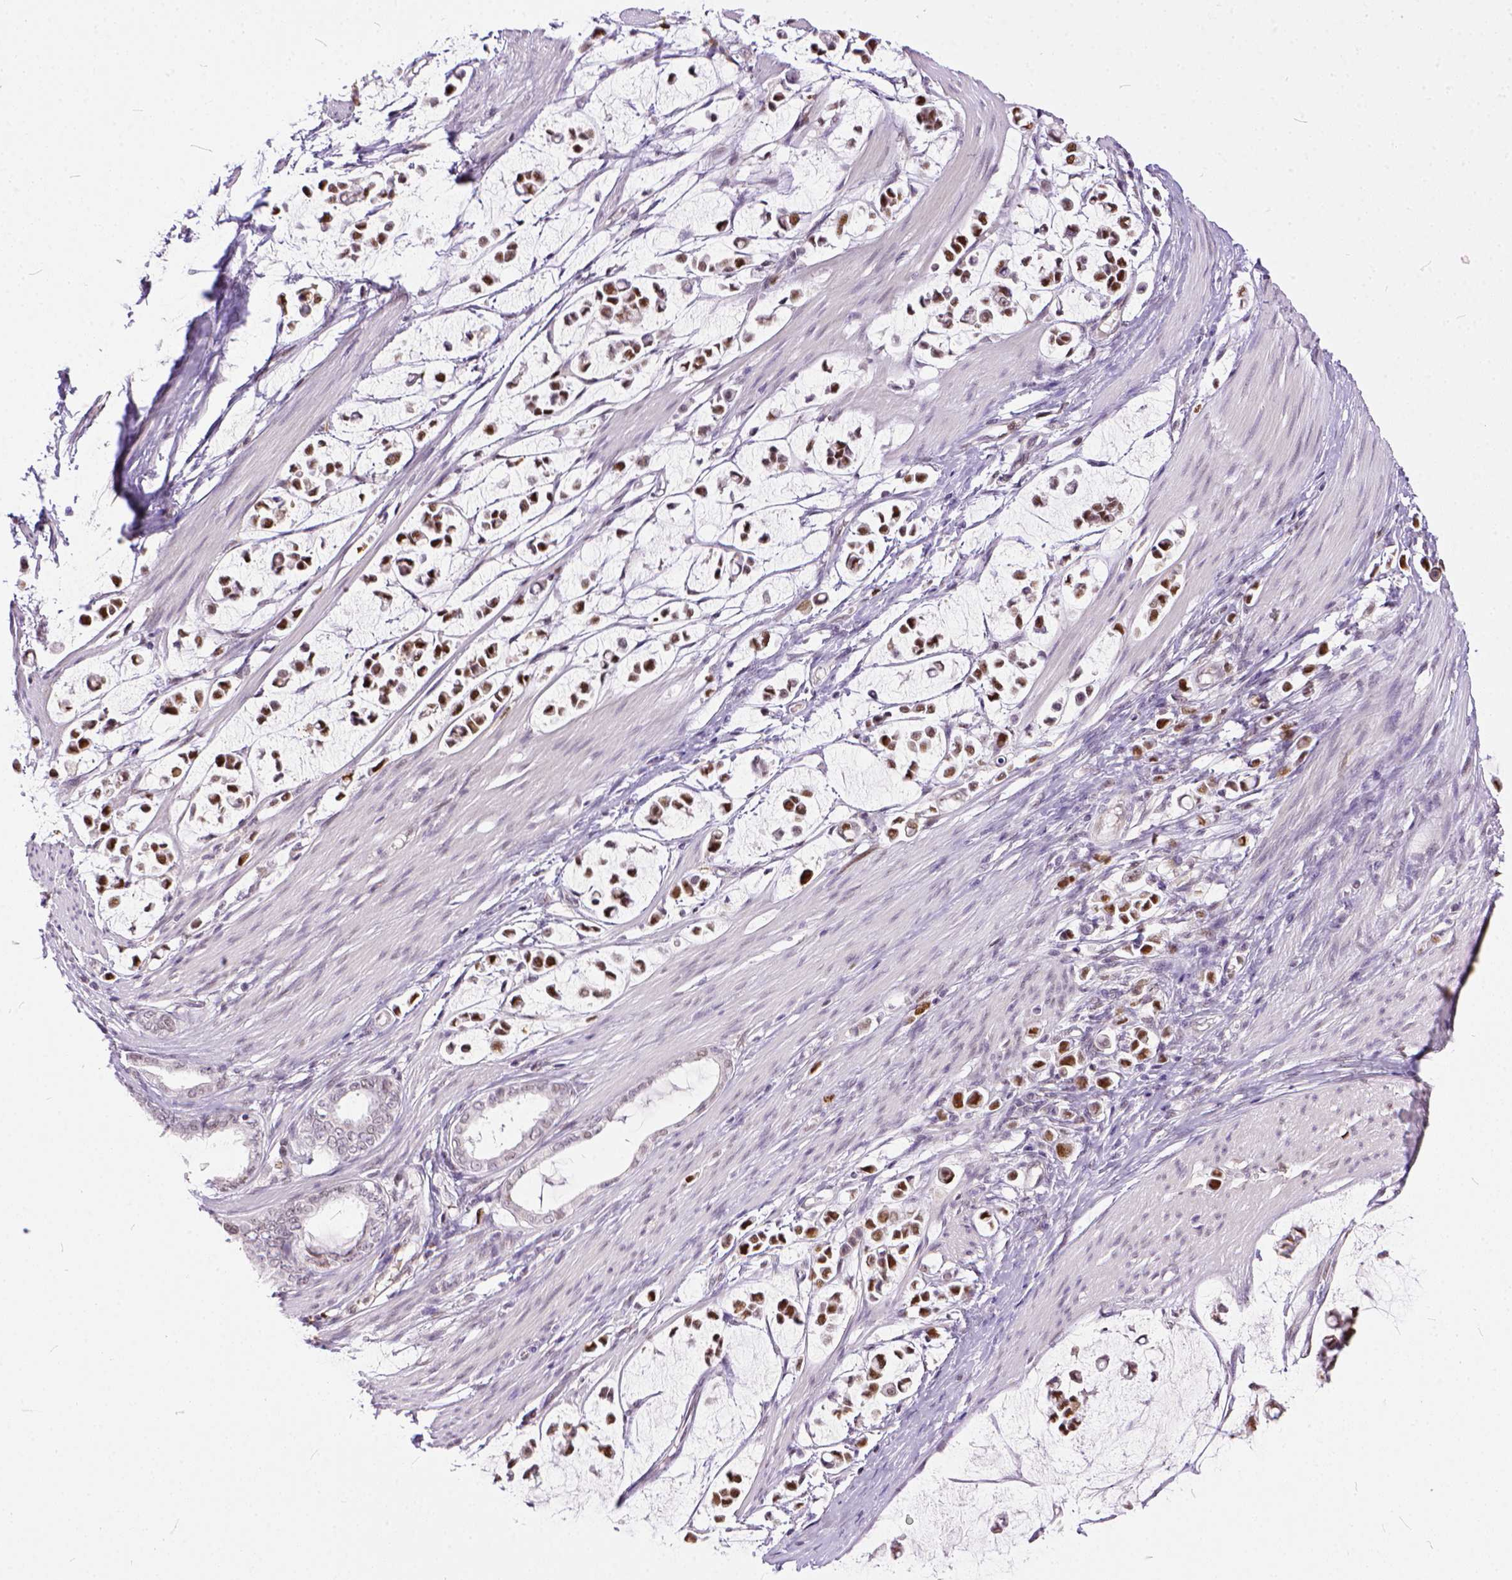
{"staining": {"intensity": "strong", "quantity": ">75%", "location": "nuclear"}, "tissue": "stomach cancer", "cell_type": "Tumor cells", "image_type": "cancer", "snomed": [{"axis": "morphology", "description": "Adenocarcinoma, NOS"}, {"axis": "topography", "description": "Stomach"}], "caption": "This micrograph displays stomach cancer (adenocarcinoma) stained with IHC to label a protein in brown. The nuclear of tumor cells show strong positivity for the protein. Nuclei are counter-stained blue.", "gene": "ERCC1", "patient": {"sex": "male", "age": 82}}